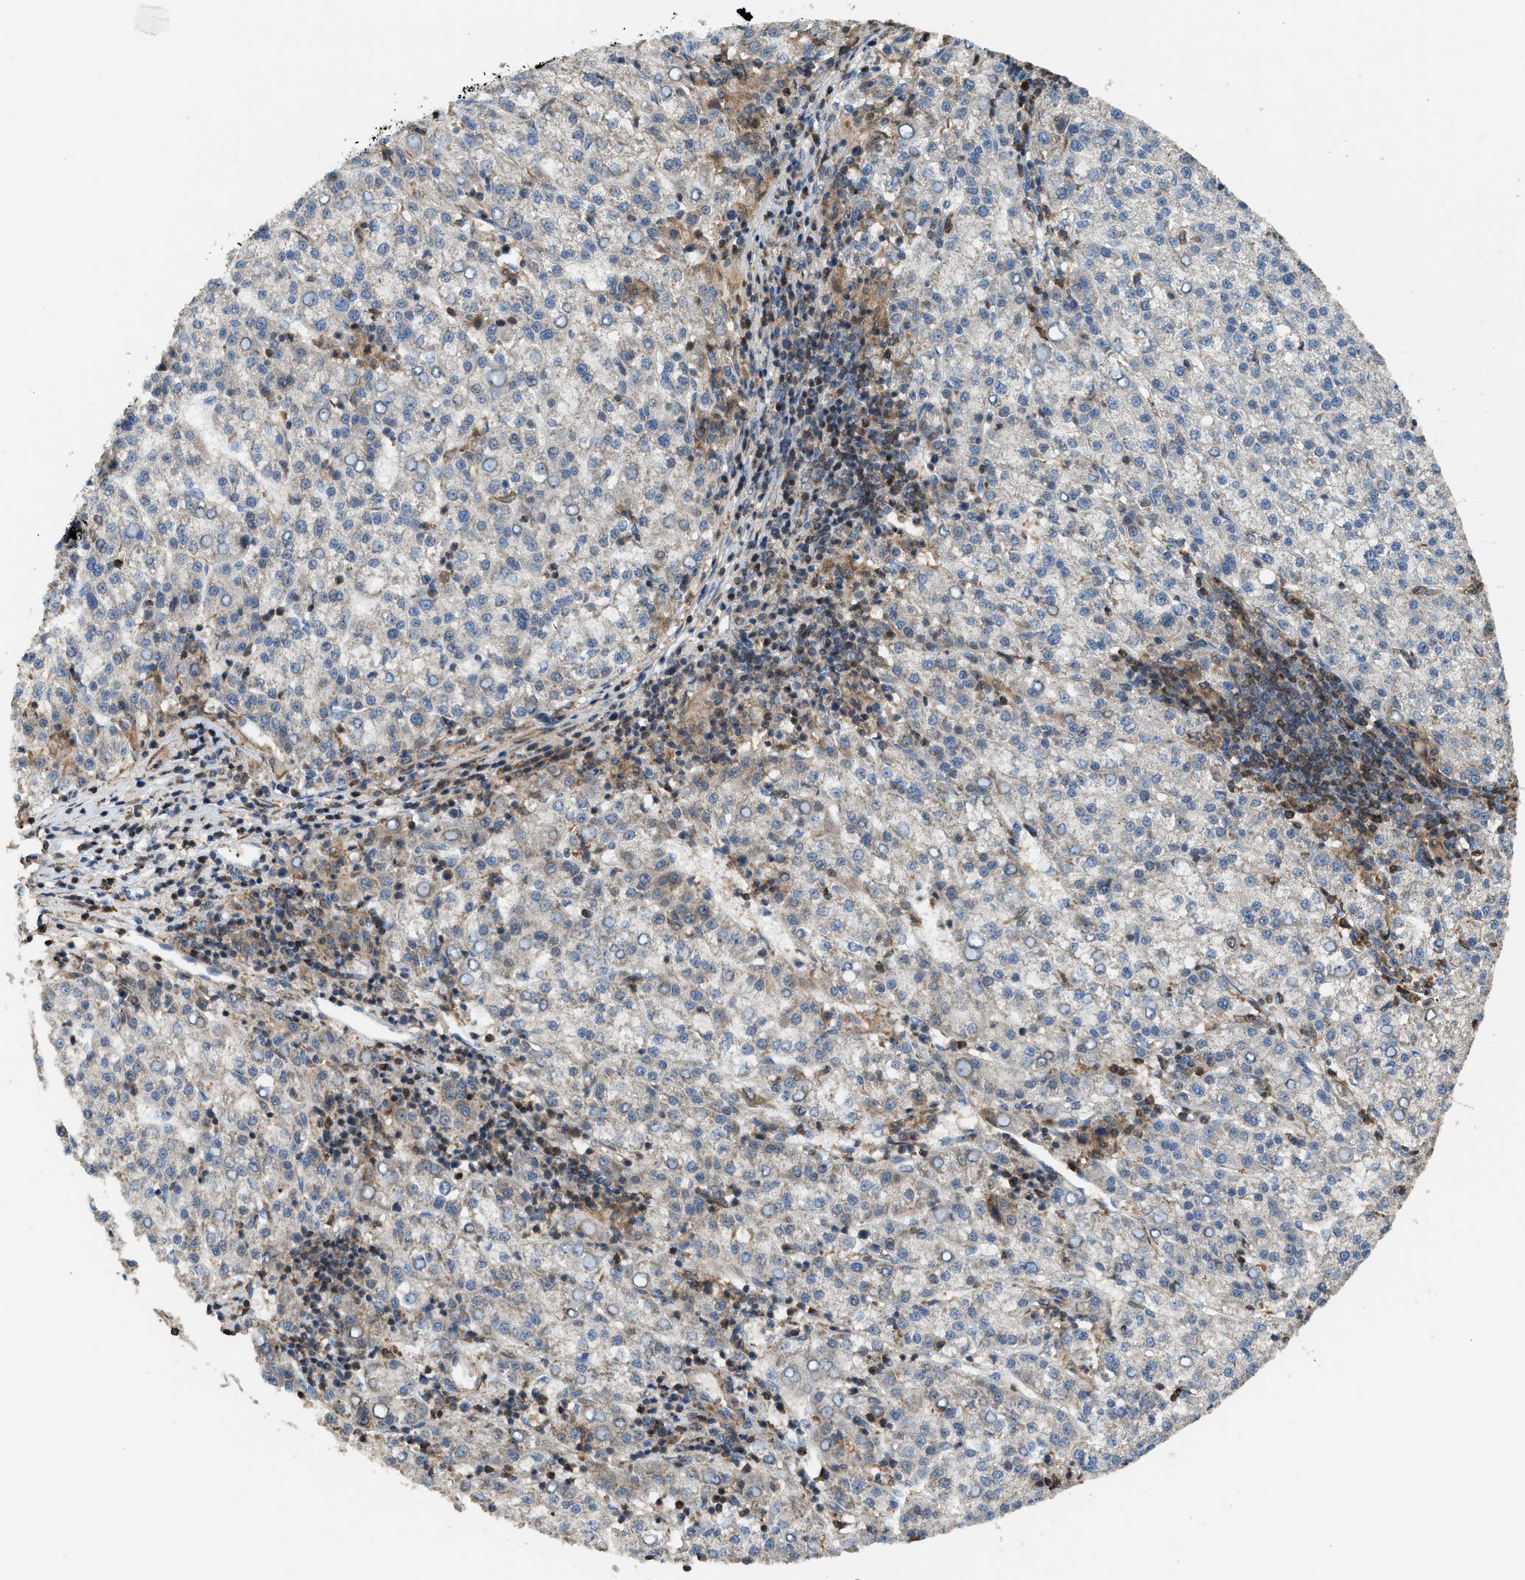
{"staining": {"intensity": "negative", "quantity": "none", "location": "none"}, "tissue": "liver cancer", "cell_type": "Tumor cells", "image_type": "cancer", "snomed": [{"axis": "morphology", "description": "Carcinoma, Hepatocellular, NOS"}, {"axis": "topography", "description": "Liver"}], "caption": "High magnification brightfield microscopy of liver cancer (hepatocellular carcinoma) stained with DAB (brown) and counterstained with hematoxylin (blue): tumor cells show no significant expression. (DAB immunohistochemistry, high magnification).", "gene": "SERPINB5", "patient": {"sex": "female", "age": 58}}